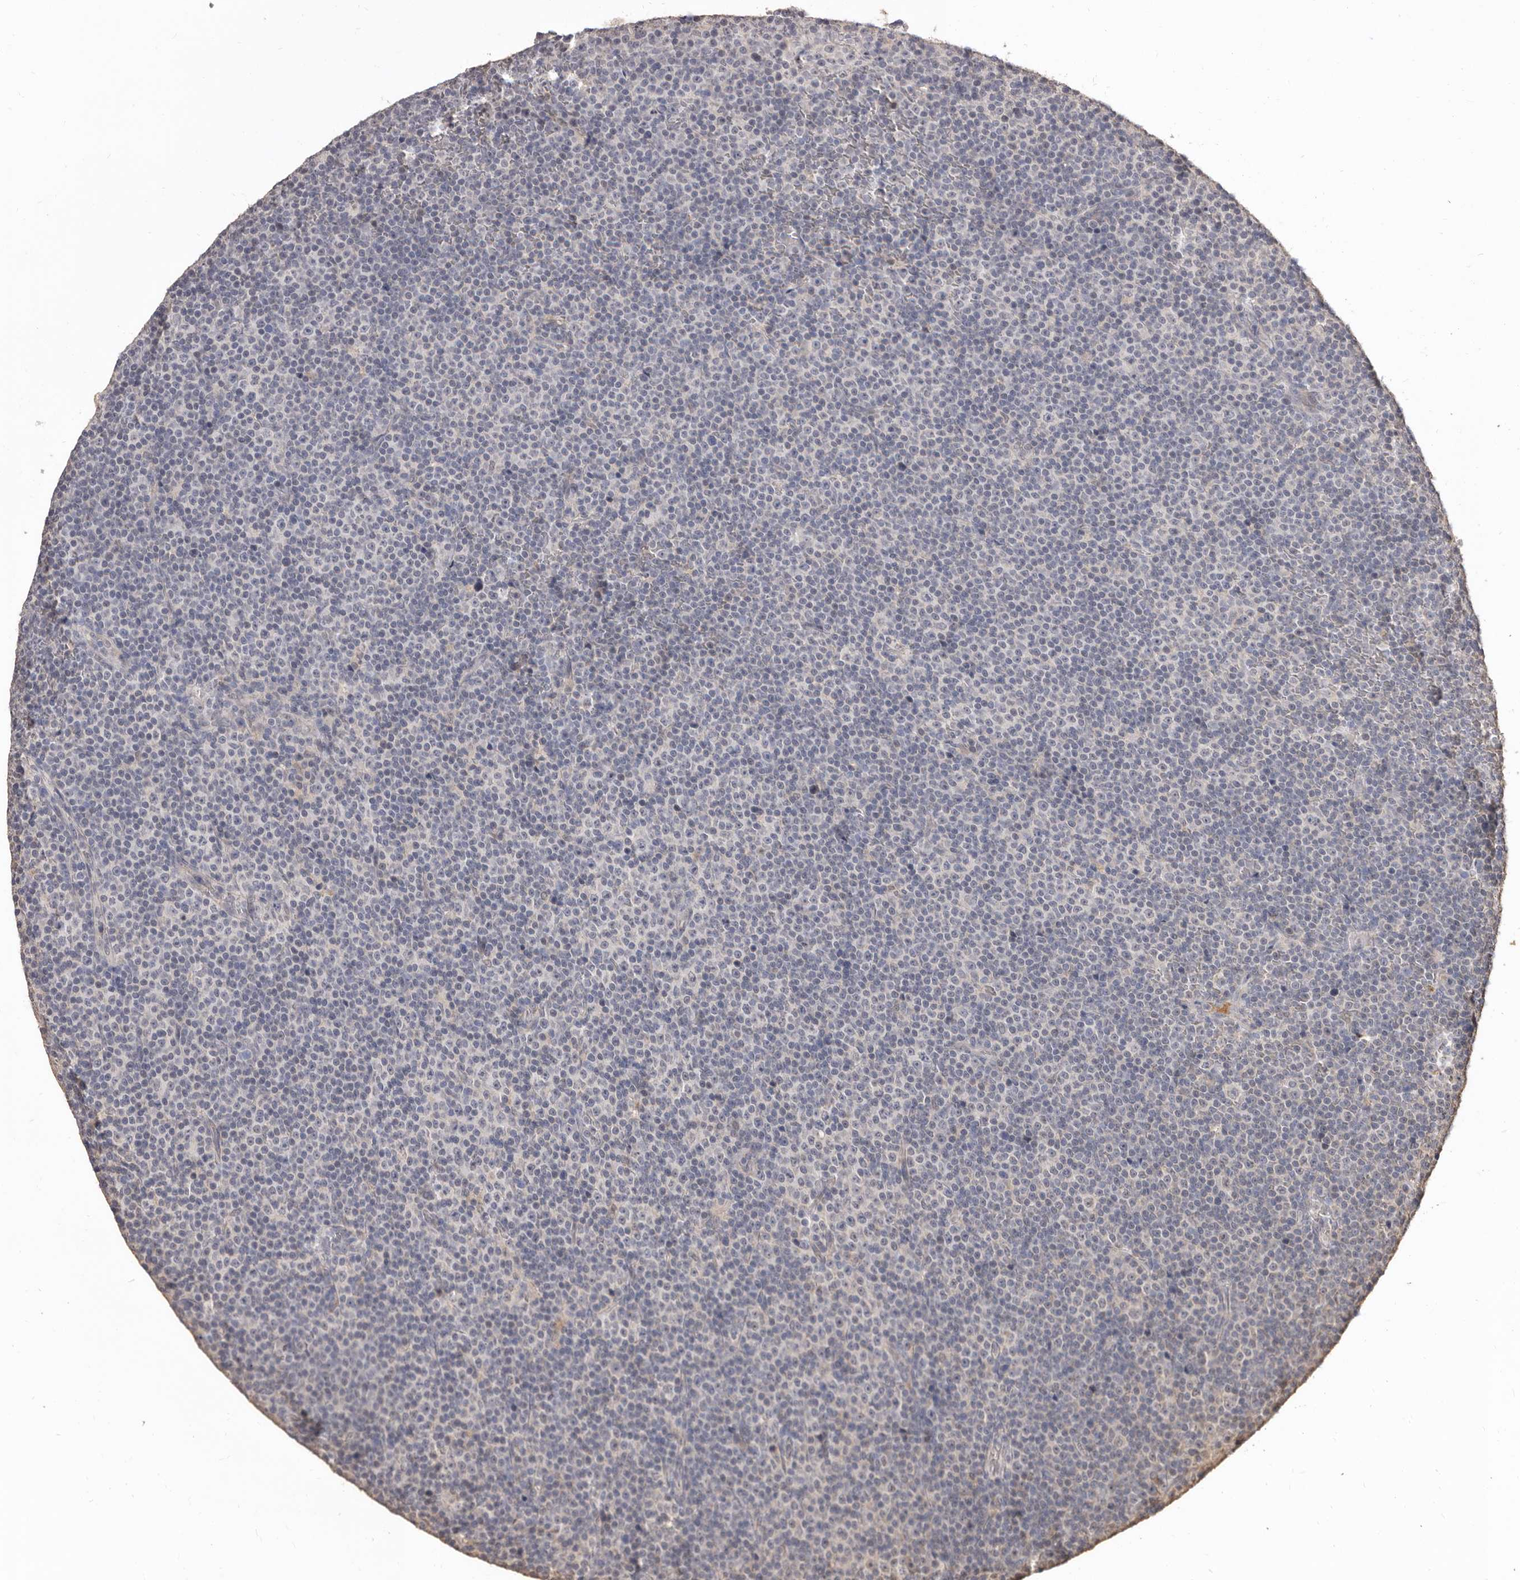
{"staining": {"intensity": "negative", "quantity": "none", "location": "none"}, "tissue": "lymphoma", "cell_type": "Tumor cells", "image_type": "cancer", "snomed": [{"axis": "morphology", "description": "Malignant lymphoma, non-Hodgkin's type, Low grade"}, {"axis": "topography", "description": "Lymph node"}], "caption": "High power microscopy micrograph of an immunohistochemistry micrograph of lymphoma, revealing no significant staining in tumor cells. Brightfield microscopy of immunohistochemistry stained with DAB (3,3'-diaminobenzidine) (brown) and hematoxylin (blue), captured at high magnification.", "gene": "INAVA", "patient": {"sex": "female", "age": 67}}